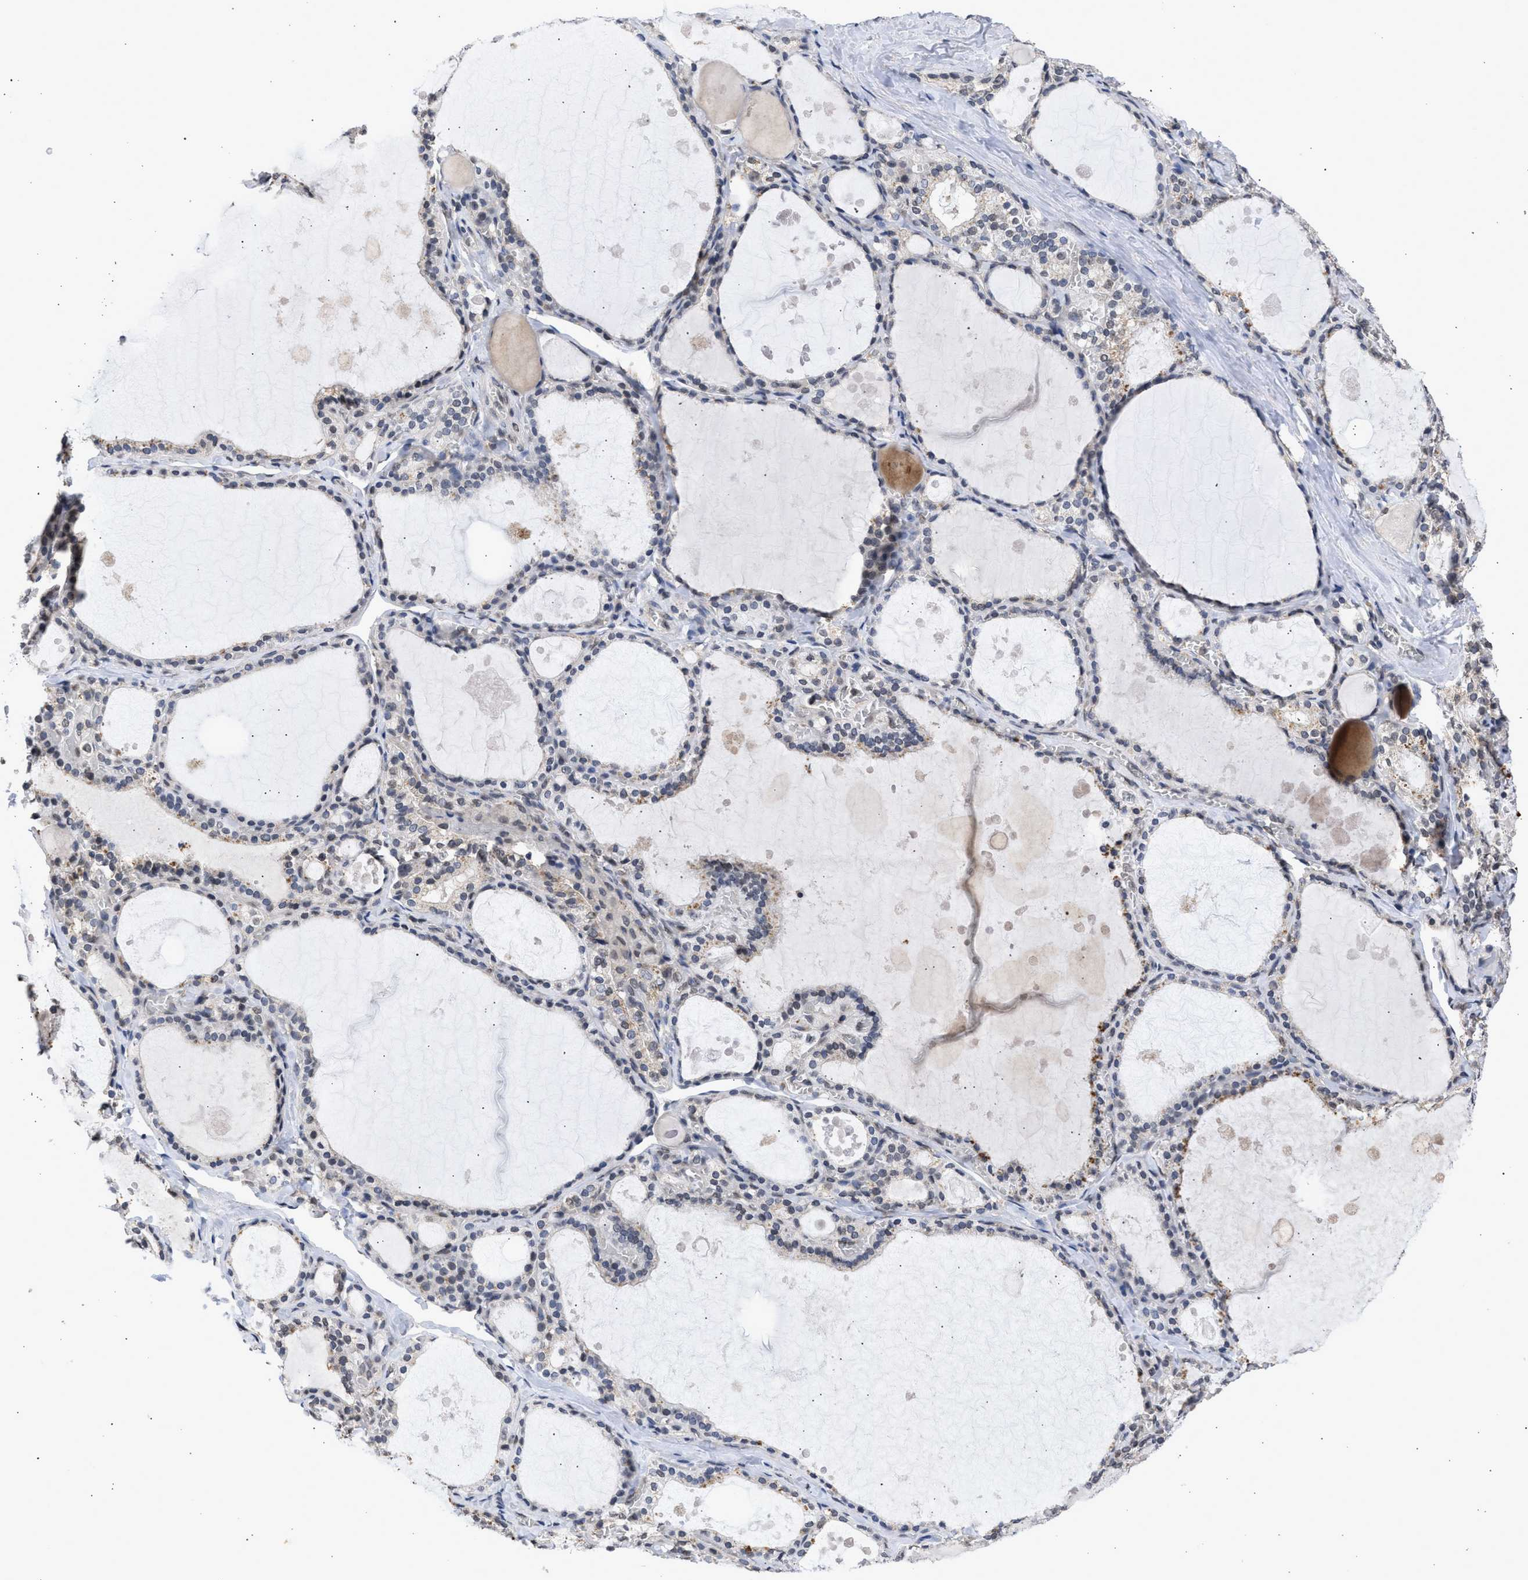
{"staining": {"intensity": "negative", "quantity": "none", "location": "none"}, "tissue": "thyroid gland", "cell_type": "Glandular cells", "image_type": "normal", "snomed": [{"axis": "morphology", "description": "Normal tissue, NOS"}, {"axis": "topography", "description": "Thyroid gland"}], "caption": "Normal thyroid gland was stained to show a protein in brown. There is no significant positivity in glandular cells. (DAB (3,3'-diaminobenzidine) IHC with hematoxylin counter stain).", "gene": "NUP35", "patient": {"sex": "male", "age": 56}}